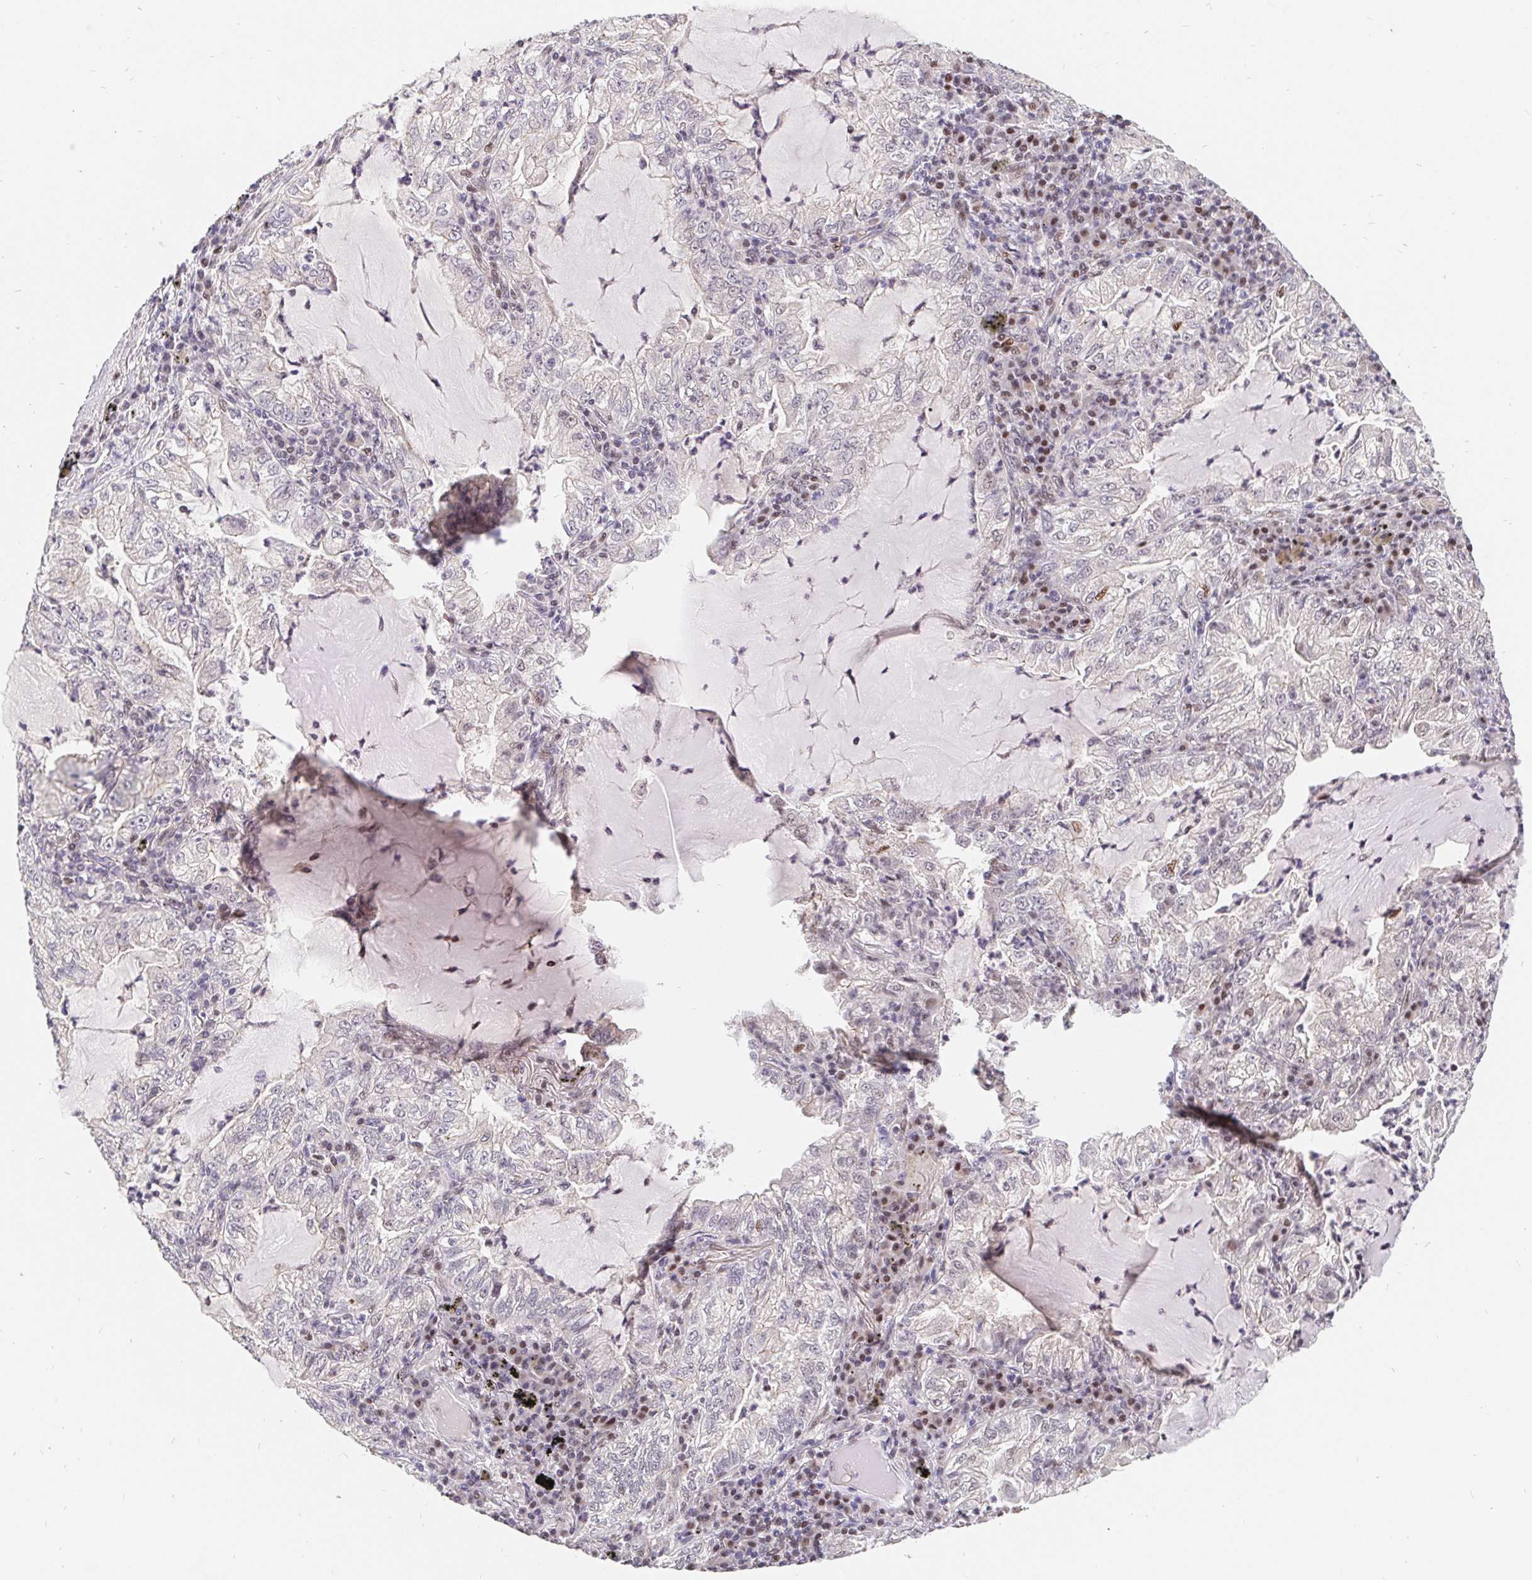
{"staining": {"intensity": "negative", "quantity": "none", "location": "none"}, "tissue": "lung cancer", "cell_type": "Tumor cells", "image_type": "cancer", "snomed": [{"axis": "morphology", "description": "Adenocarcinoma, NOS"}, {"axis": "topography", "description": "Lung"}], "caption": "Lung cancer was stained to show a protein in brown. There is no significant staining in tumor cells.", "gene": "POU2F1", "patient": {"sex": "female", "age": 73}}